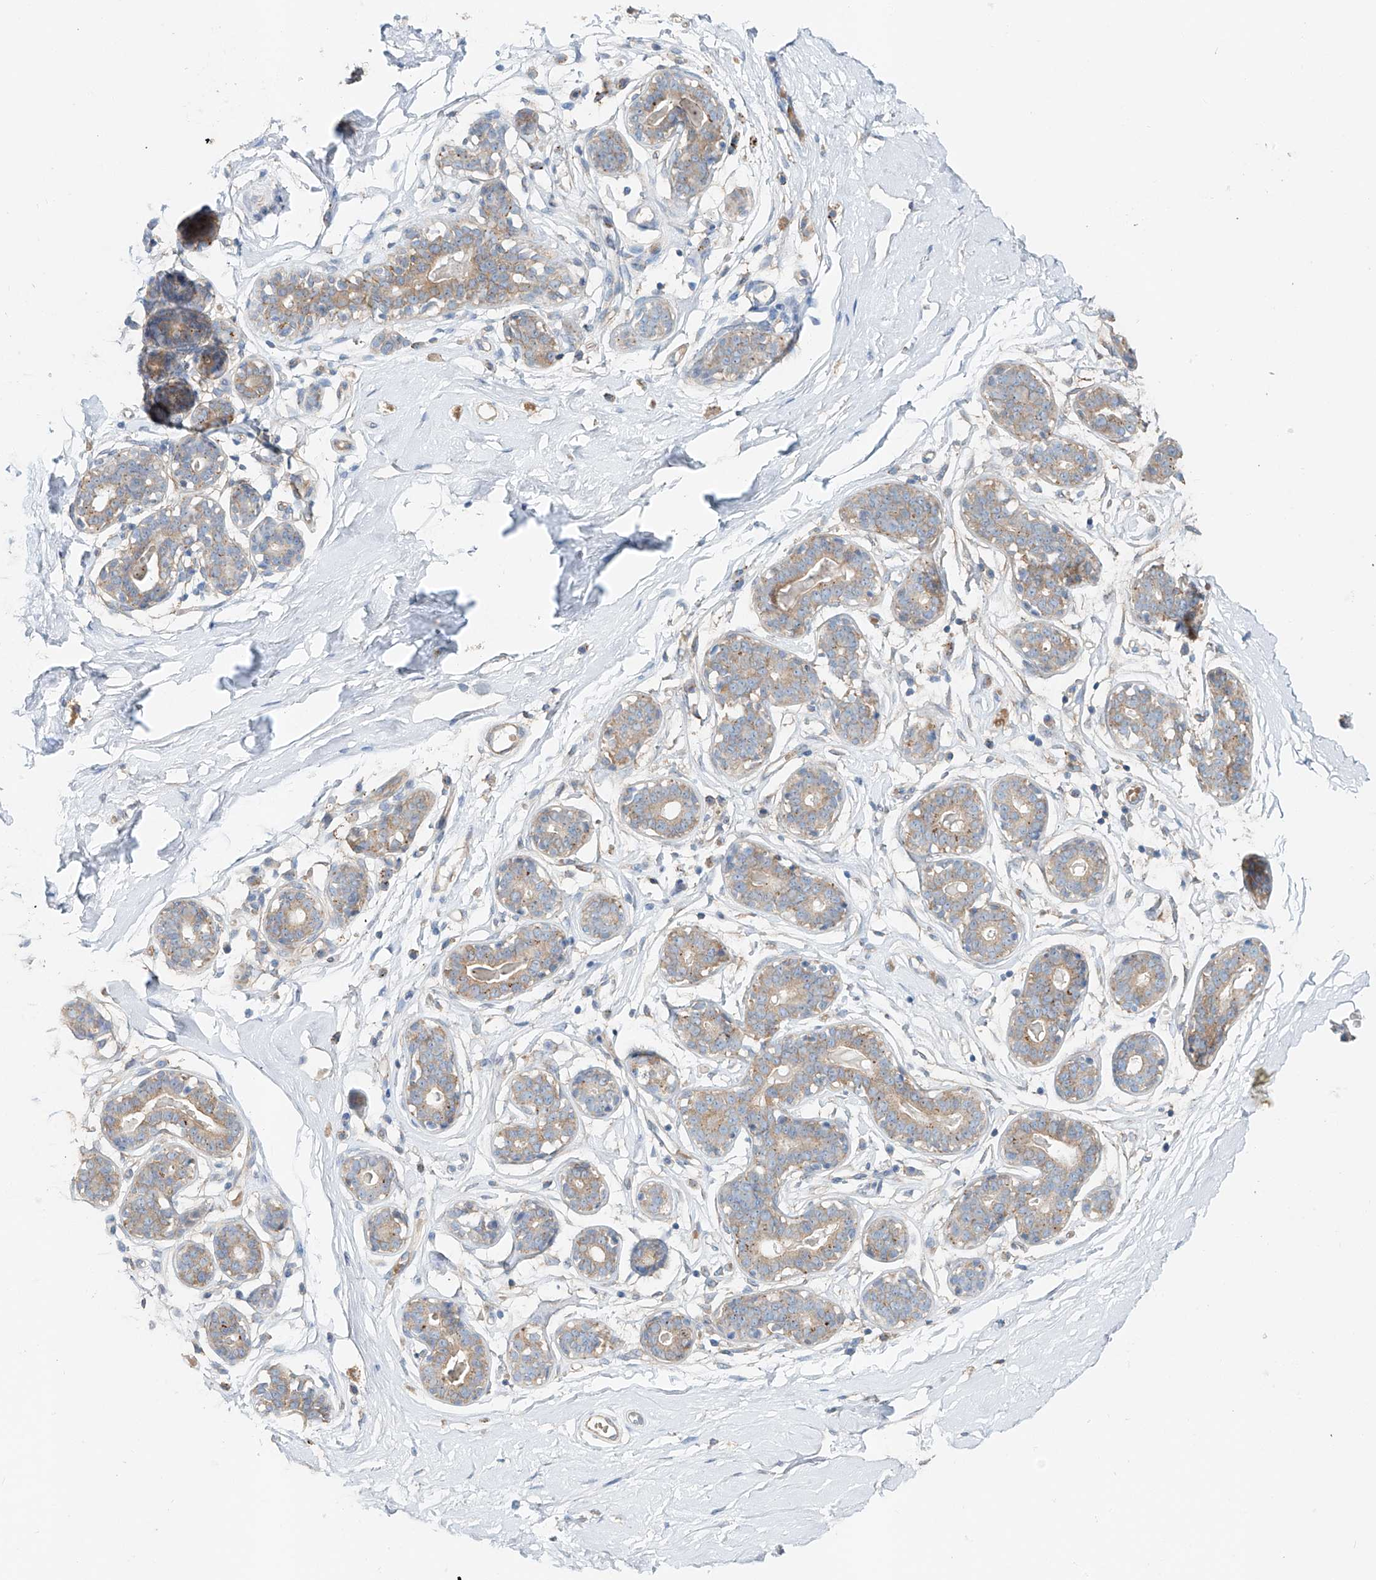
{"staining": {"intensity": "negative", "quantity": "none", "location": "none"}, "tissue": "breast", "cell_type": "Adipocytes", "image_type": "normal", "snomed": [{"axis": "morphology", "description": "Normal tissue, NOS"}, {"axis": "topography", "description": "Breast"}], "caption": "DAB immunohistochemical staining of normal breast reveals no significant positivity in adipocytes.", "gene": "TRIM47", "patient": {"sex": "female", "age": 23}}